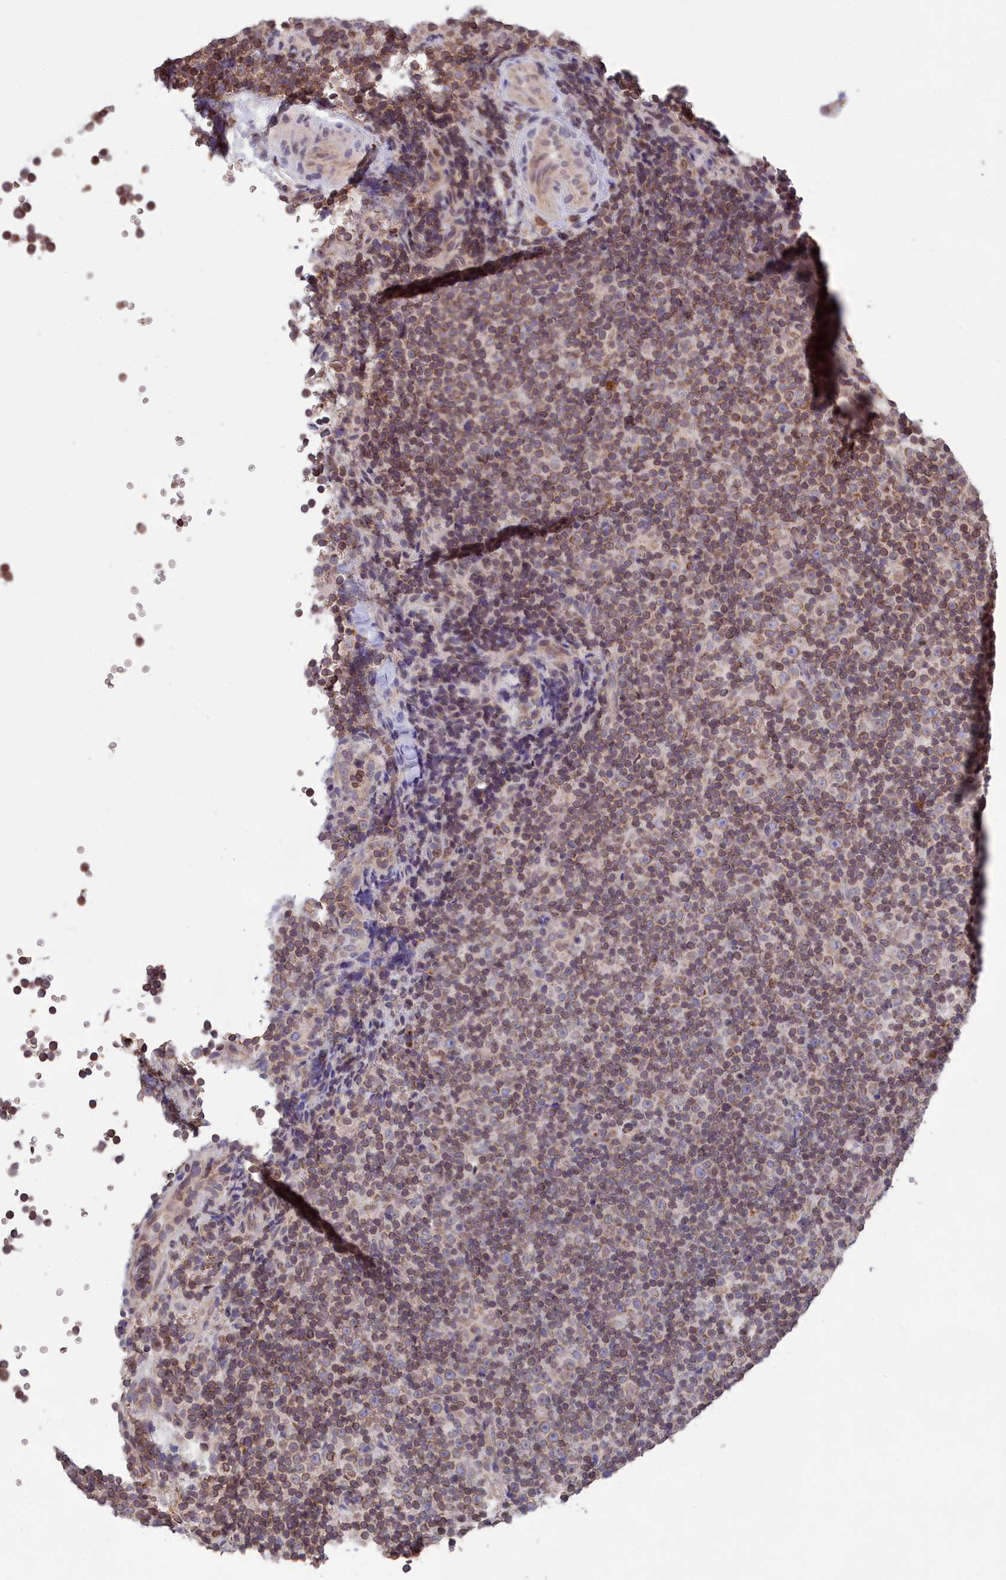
{"staining": {"intensity": "moderate", "quantity": ">75%", "location": "cytoplasmic/membranous"}, "tissue": "lymphoma", "cell_type": "Tumor cells", "image_type": "cancer", "snomed": [{"axis": "morphology", "description": "Malignant lymphoma, non-Hodgkin's type, Low grade"}, {"axis": "topography", "description": "Lymph node"}], "caption": "Protein staining of malignant lymphoma, non-Hodgkin's type (low-grade) tissue shows moderate cytoplasmic/membranous staining in about >75% of tumor cells.", "gene": "PKHD1L1", "patient": {"sex": "female", "age": 67}}